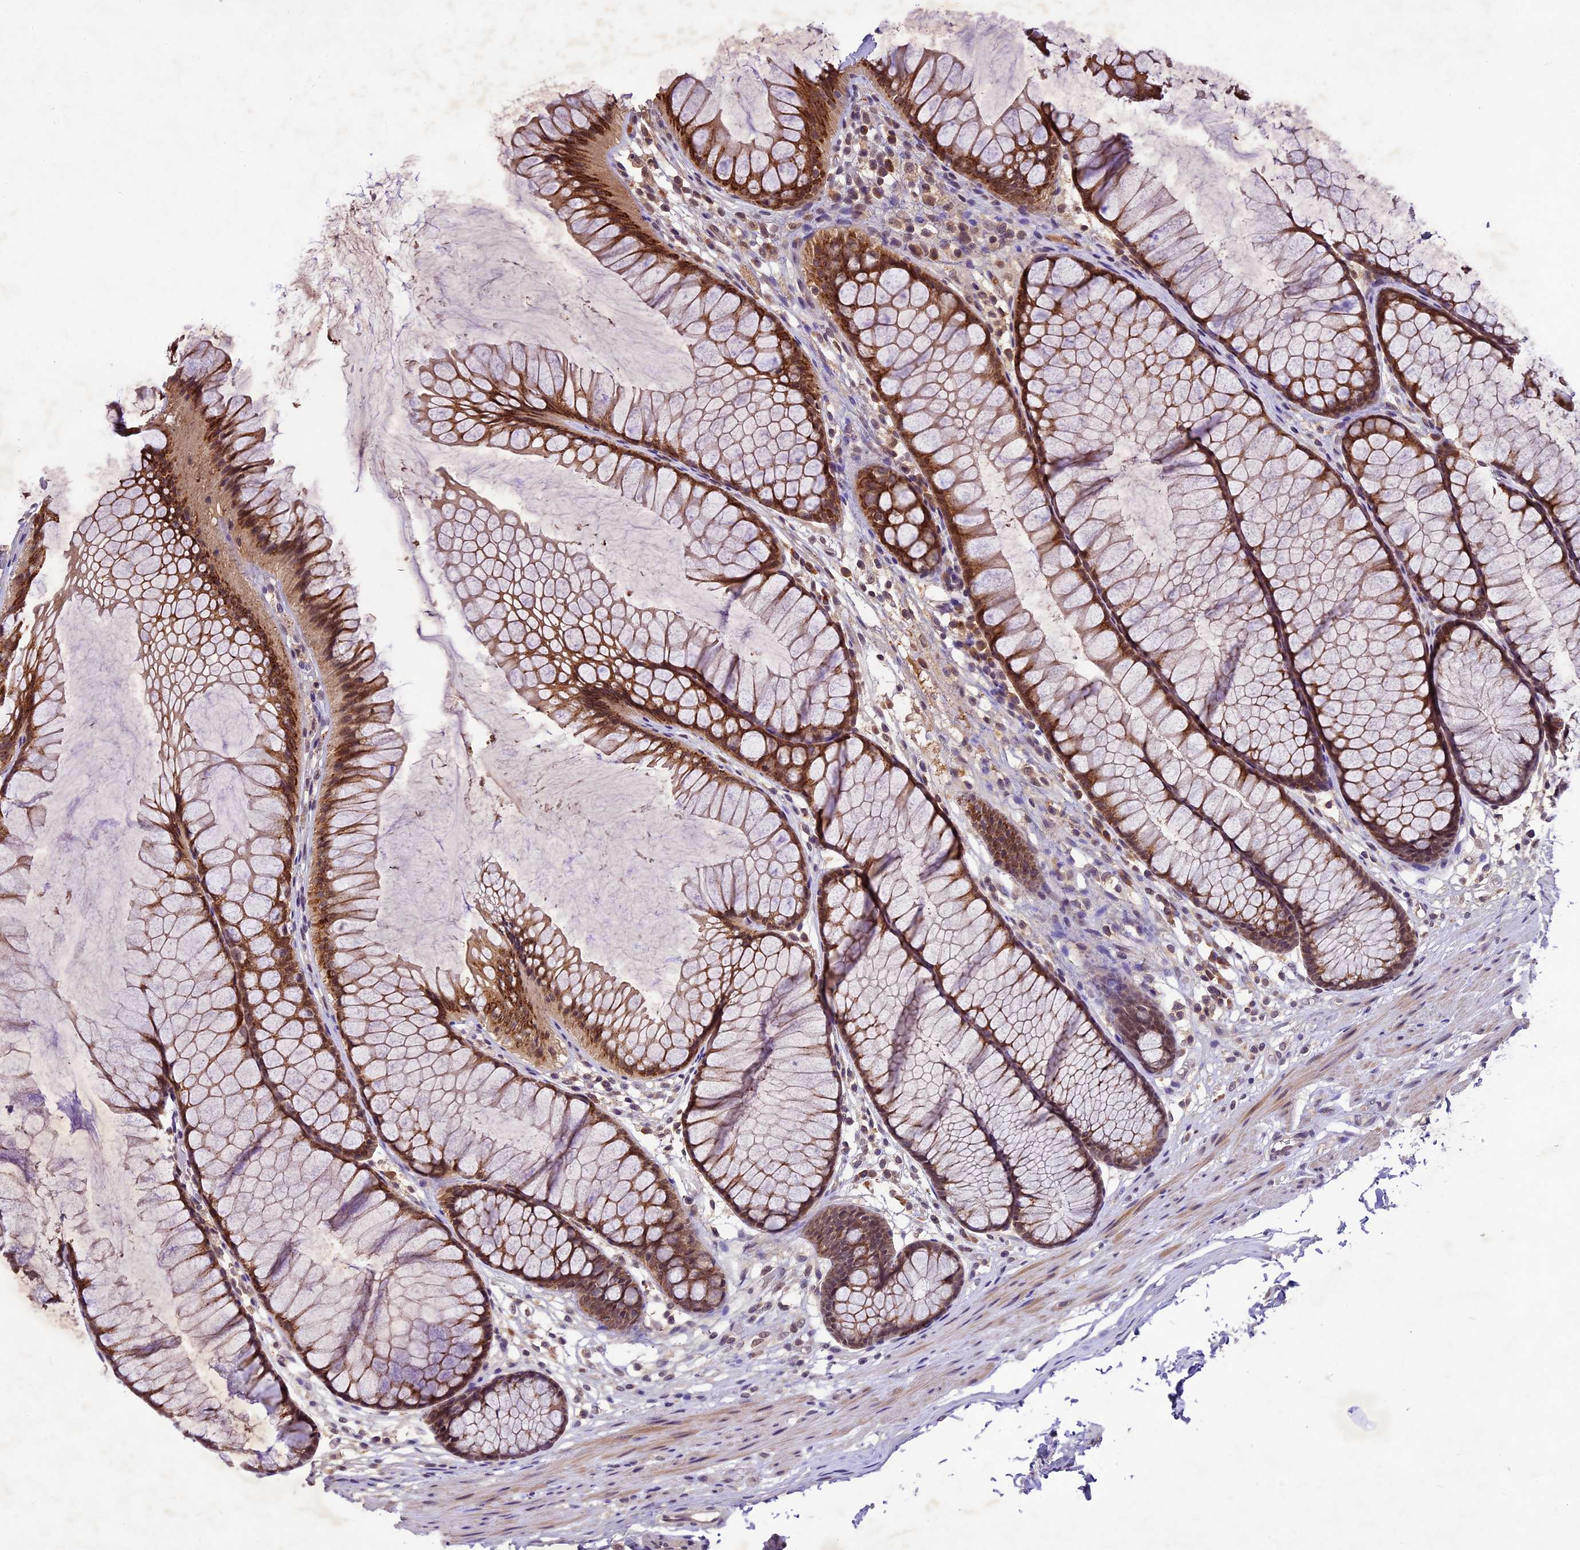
{"staining": {"intensity": "moderate", "quantity": ">75%", "location": "cytoplasmic/membranous,nuclear"}, "tissue": "colon", "cell_type": "Glandular cells", "image_type": "normal", "snomed": [{"axis": "morphology", "description": "Normal tissue, NOS"}, {"axis": "topography", "description": "Colon"}], "caption": "About >75% of glandular cells in unremarkable colon demonstrate moderate cytoplasmic/membranous,nuclear protein staining as visualized by brown immunohistochemical staining.", "gene": "ATP10A", "patient": {"sex": "female", "age": 82}}